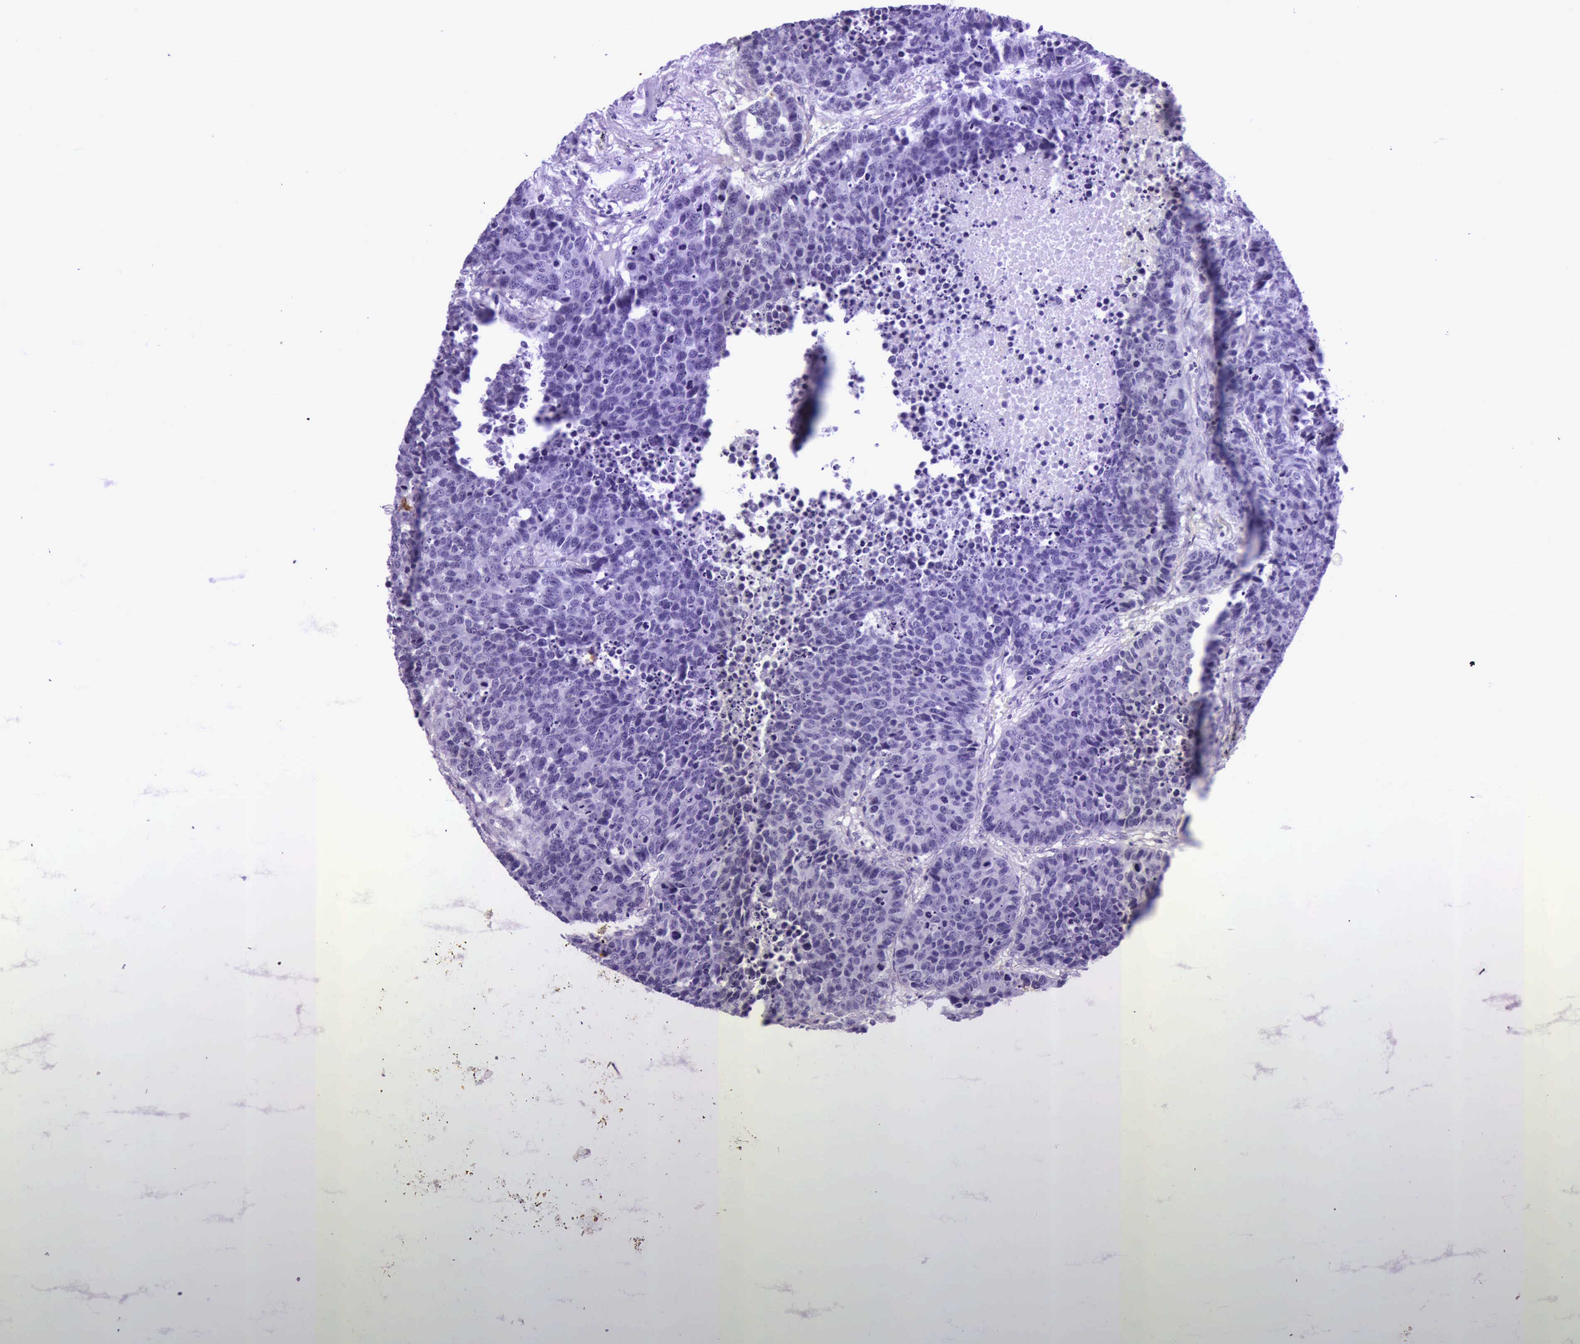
{"staining": {"intensity": "negative", "quantity": "none", "location": "none"}, "tissue": "lung cancer", "cell_type": "Tumor cells", "image_type": "cancer", "snomed": [{"axis": "morphology", "description": "Carcinoid, malignant, NOS"}, {"axis": "topography", "description": "Lung"}], "caption": "Lung malignant carcinoid was stained to show a protein in brown. There is no significant positivity in tumor cells.", "gene": "CD1A", "patient": {"sex": "male", "age": 60}}